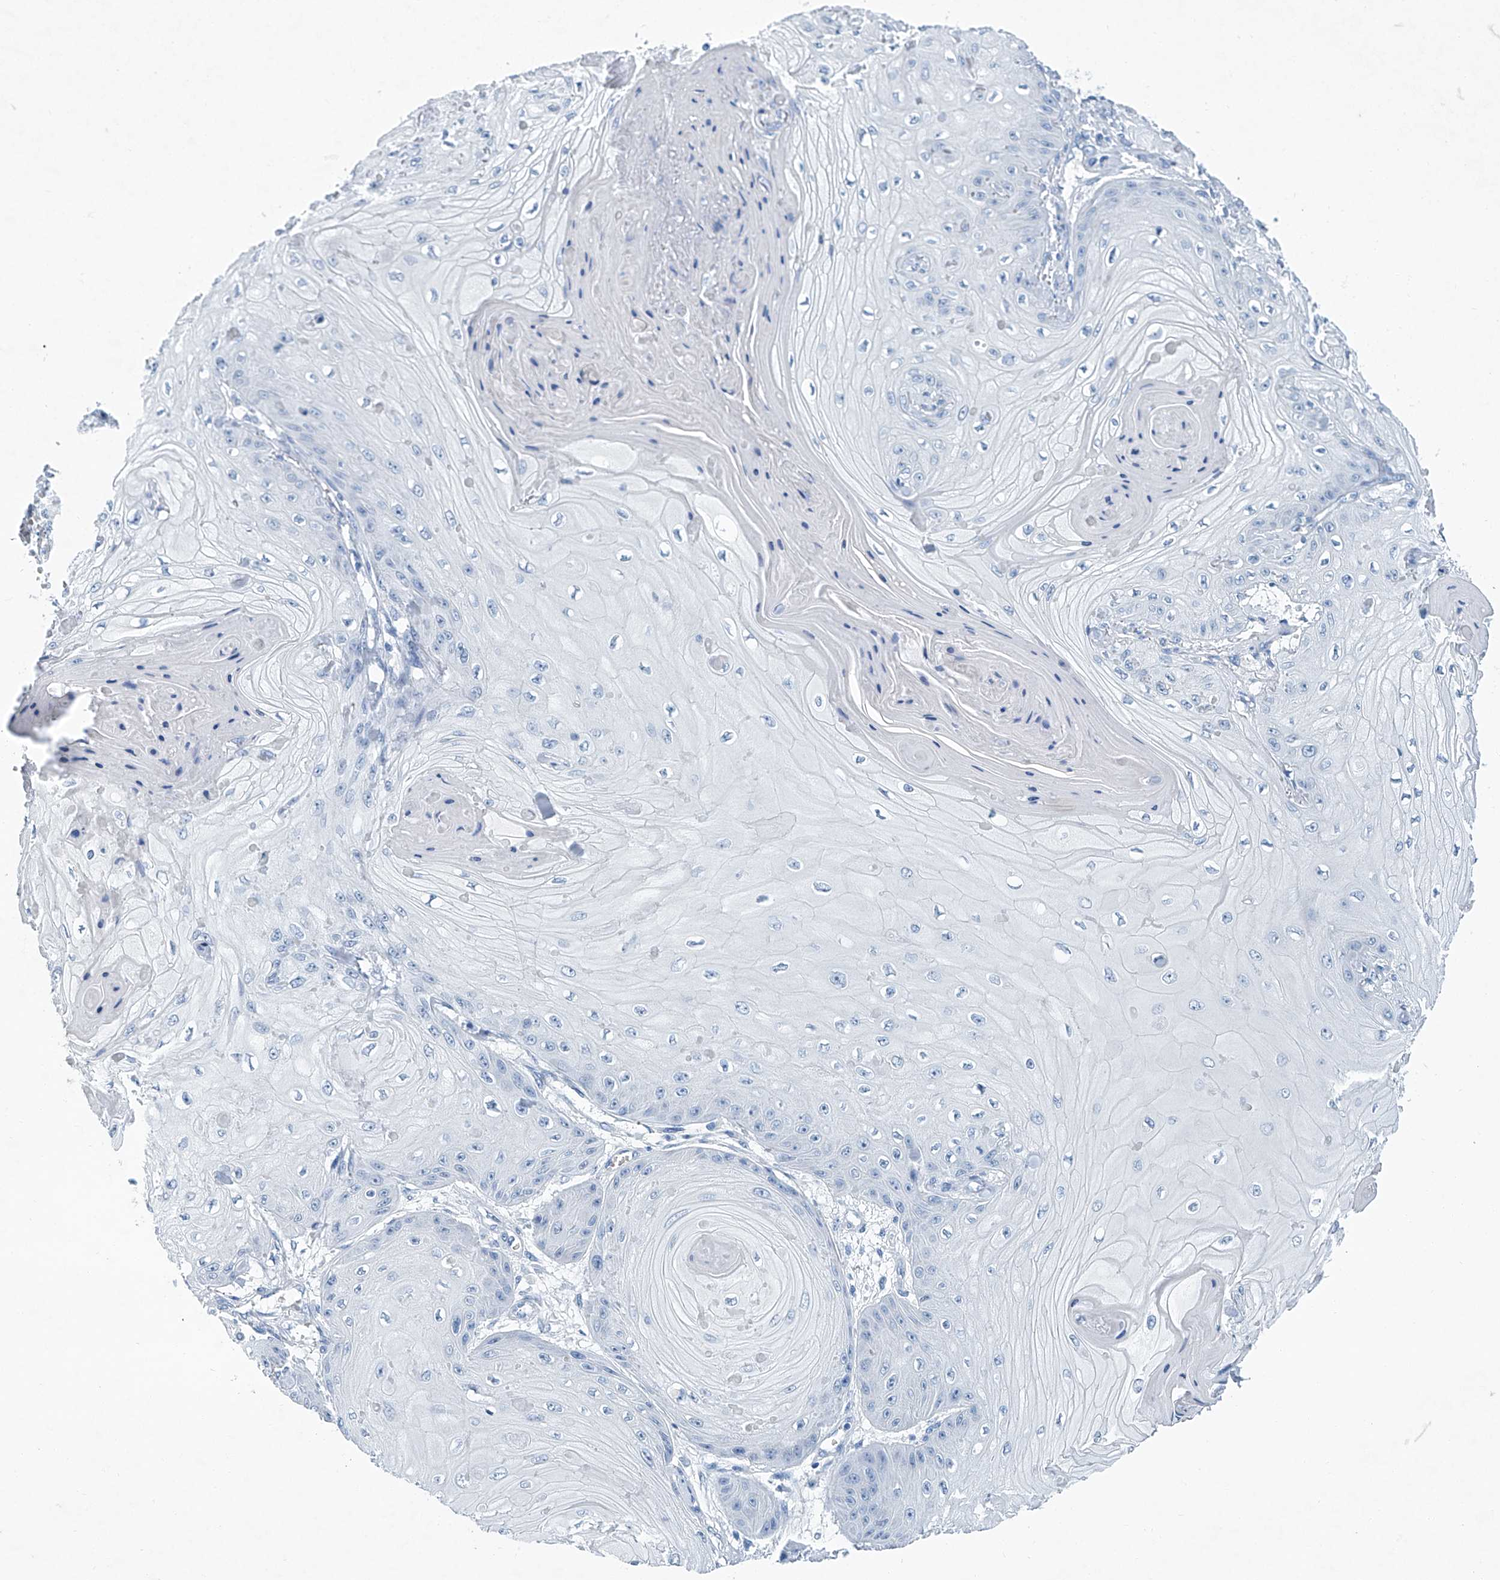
{"staining": {"intensity": "negative", "quantity": "none", "location": "none"}, "tissue": "skin cancer", "cell_type": "Tumor cells", "image_type": "cancer", "snomed": [{"axis": "morphology", "description": "Squamous cell carcinoma, NOS"}, {"axis": "topography", "description": "Skin"}], "caption": "Image shows no significant protein expression in tumor cells of skin squamous cell carcinoma.", "gene": "CYP2A7", "patient": {"sex": "male", "age": 74}}